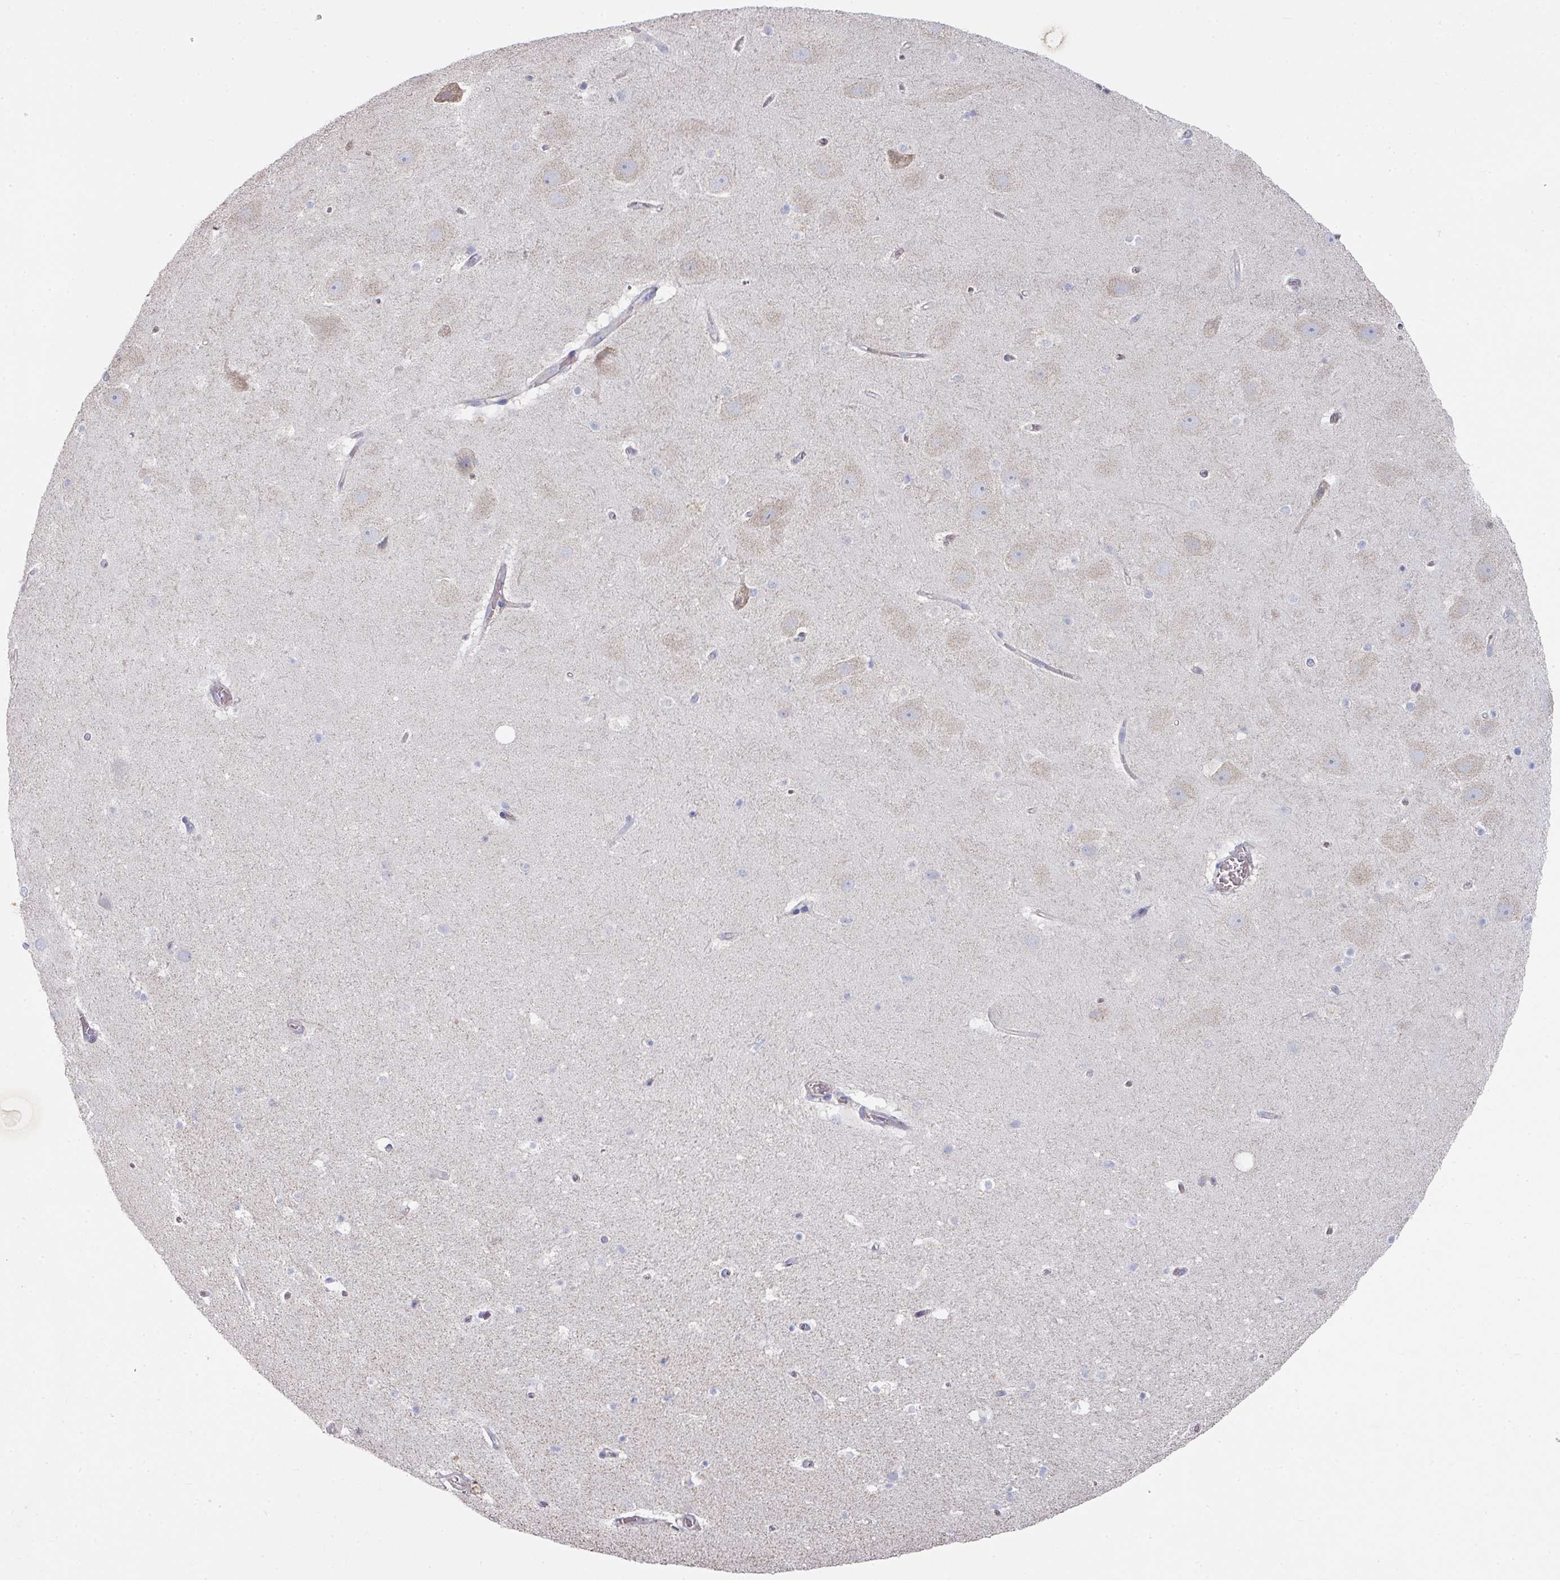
{"staining": {"intensity": "negative", "quantity": "none", "location": "none"}, "tissue": "hippocampus", "cell_type": "Glial cells", "image_type": "normal", "snomed": [{"axis": "morphology", "description": "Normal tissue, NOS"}, {"axis": "topography", "description": "Hippocampus"}], "caption": "Hippocampus stained for a protein using immunohistochemistry (IHC) displays no staining glial cells.", "gene": "PYROXD2", "patient": {"sex": "male", "age": 37}}